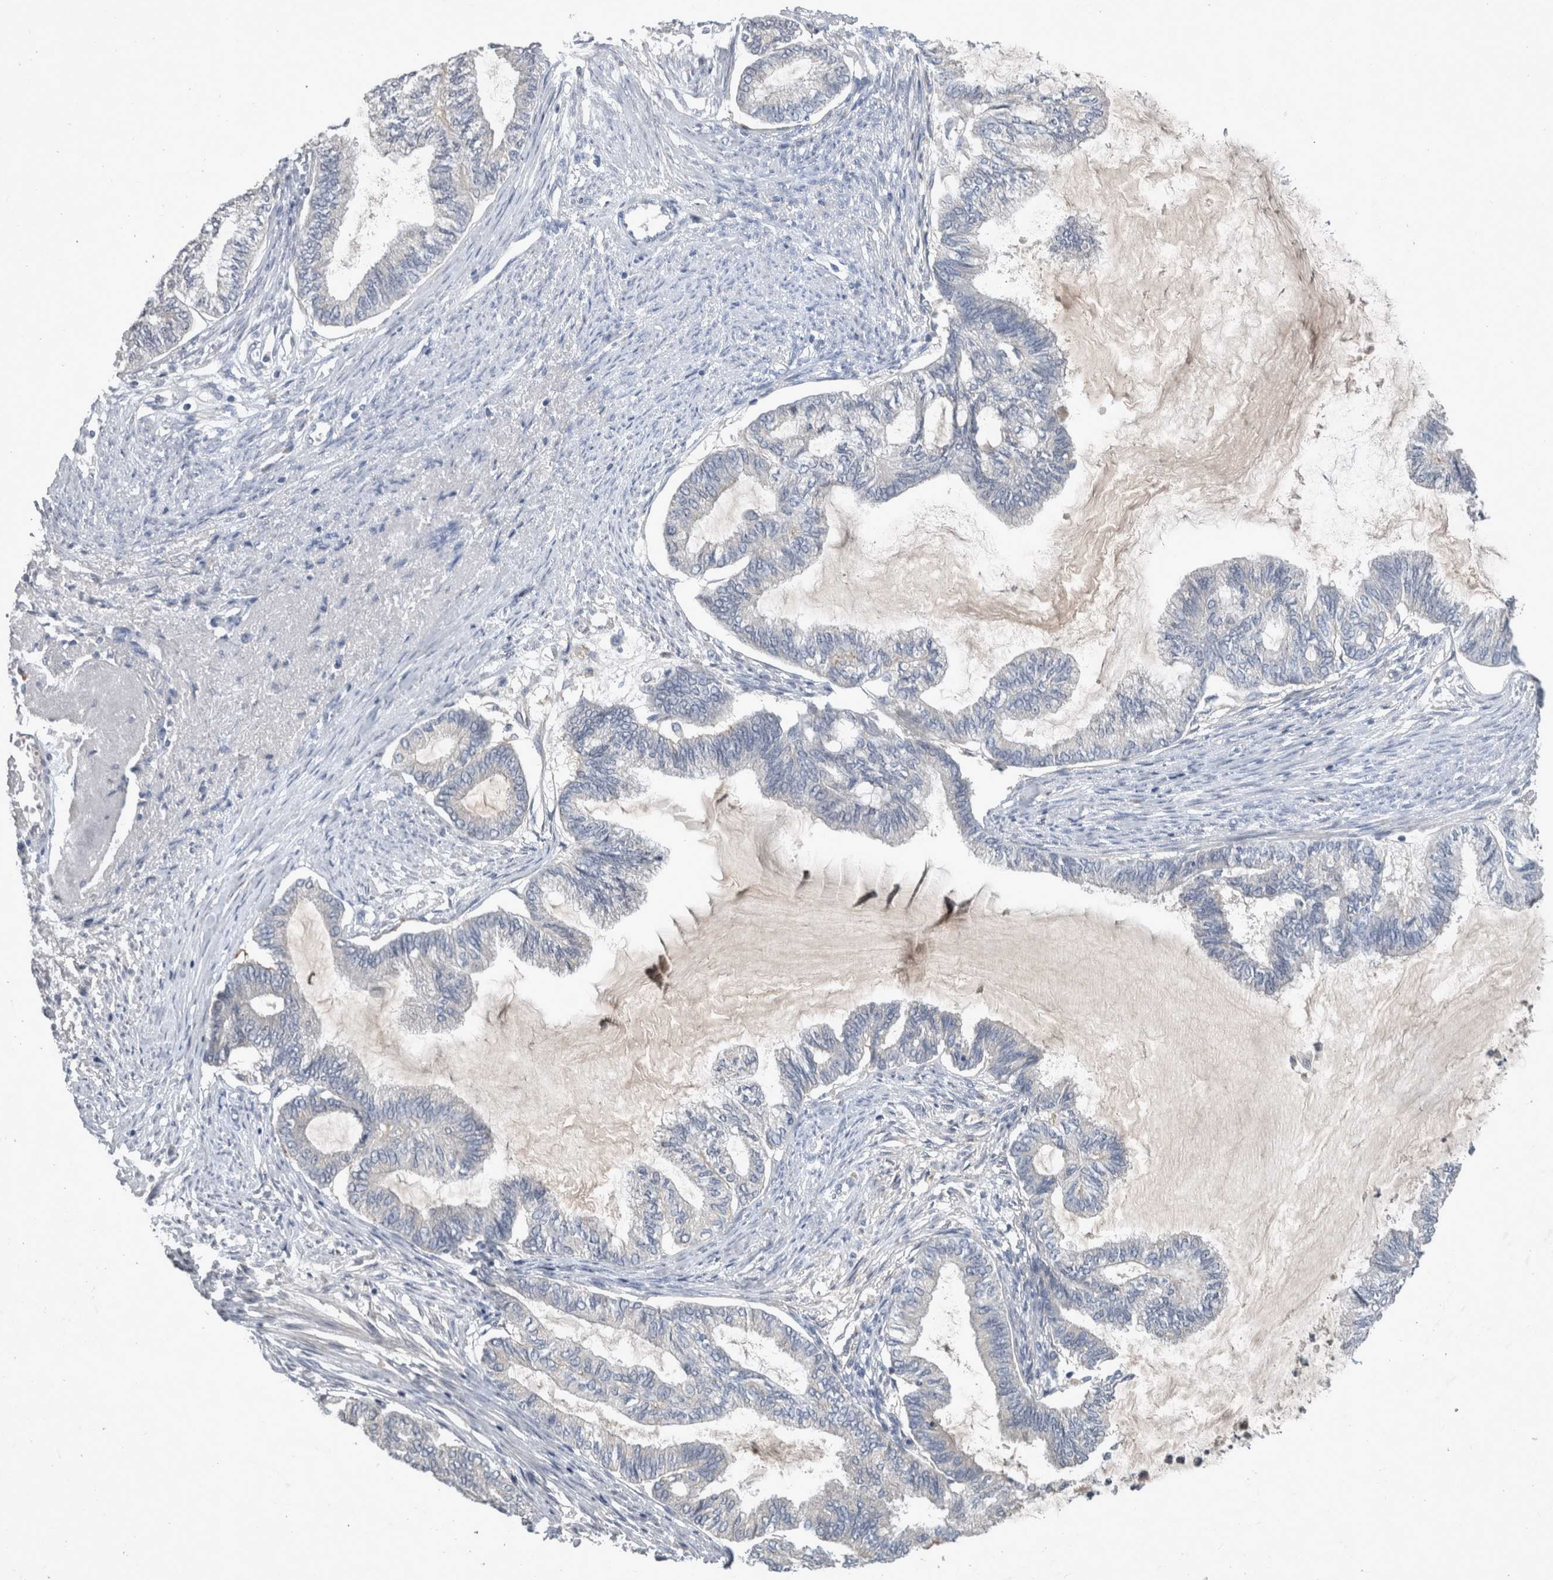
{"staining": {"intensity": "negative", "quantity": "none", "location": "none"}, "tissue": "endometrial cancer", "cell_type": "Tumor cells", "image_type": "cancer", "snomed": [{"axis": "morphology", "description": "Adenocarcinoma, NOS"}, {"axis": "topography", "description": "Endometrium"}], "caption": "This is a image of immunohistochemistry staining of endometrial cancer (adenocarcinoma), which shows no staining in tumor cells.", "gene": "SLC22A11", "patient": {"sex": "female", "age": 86}}